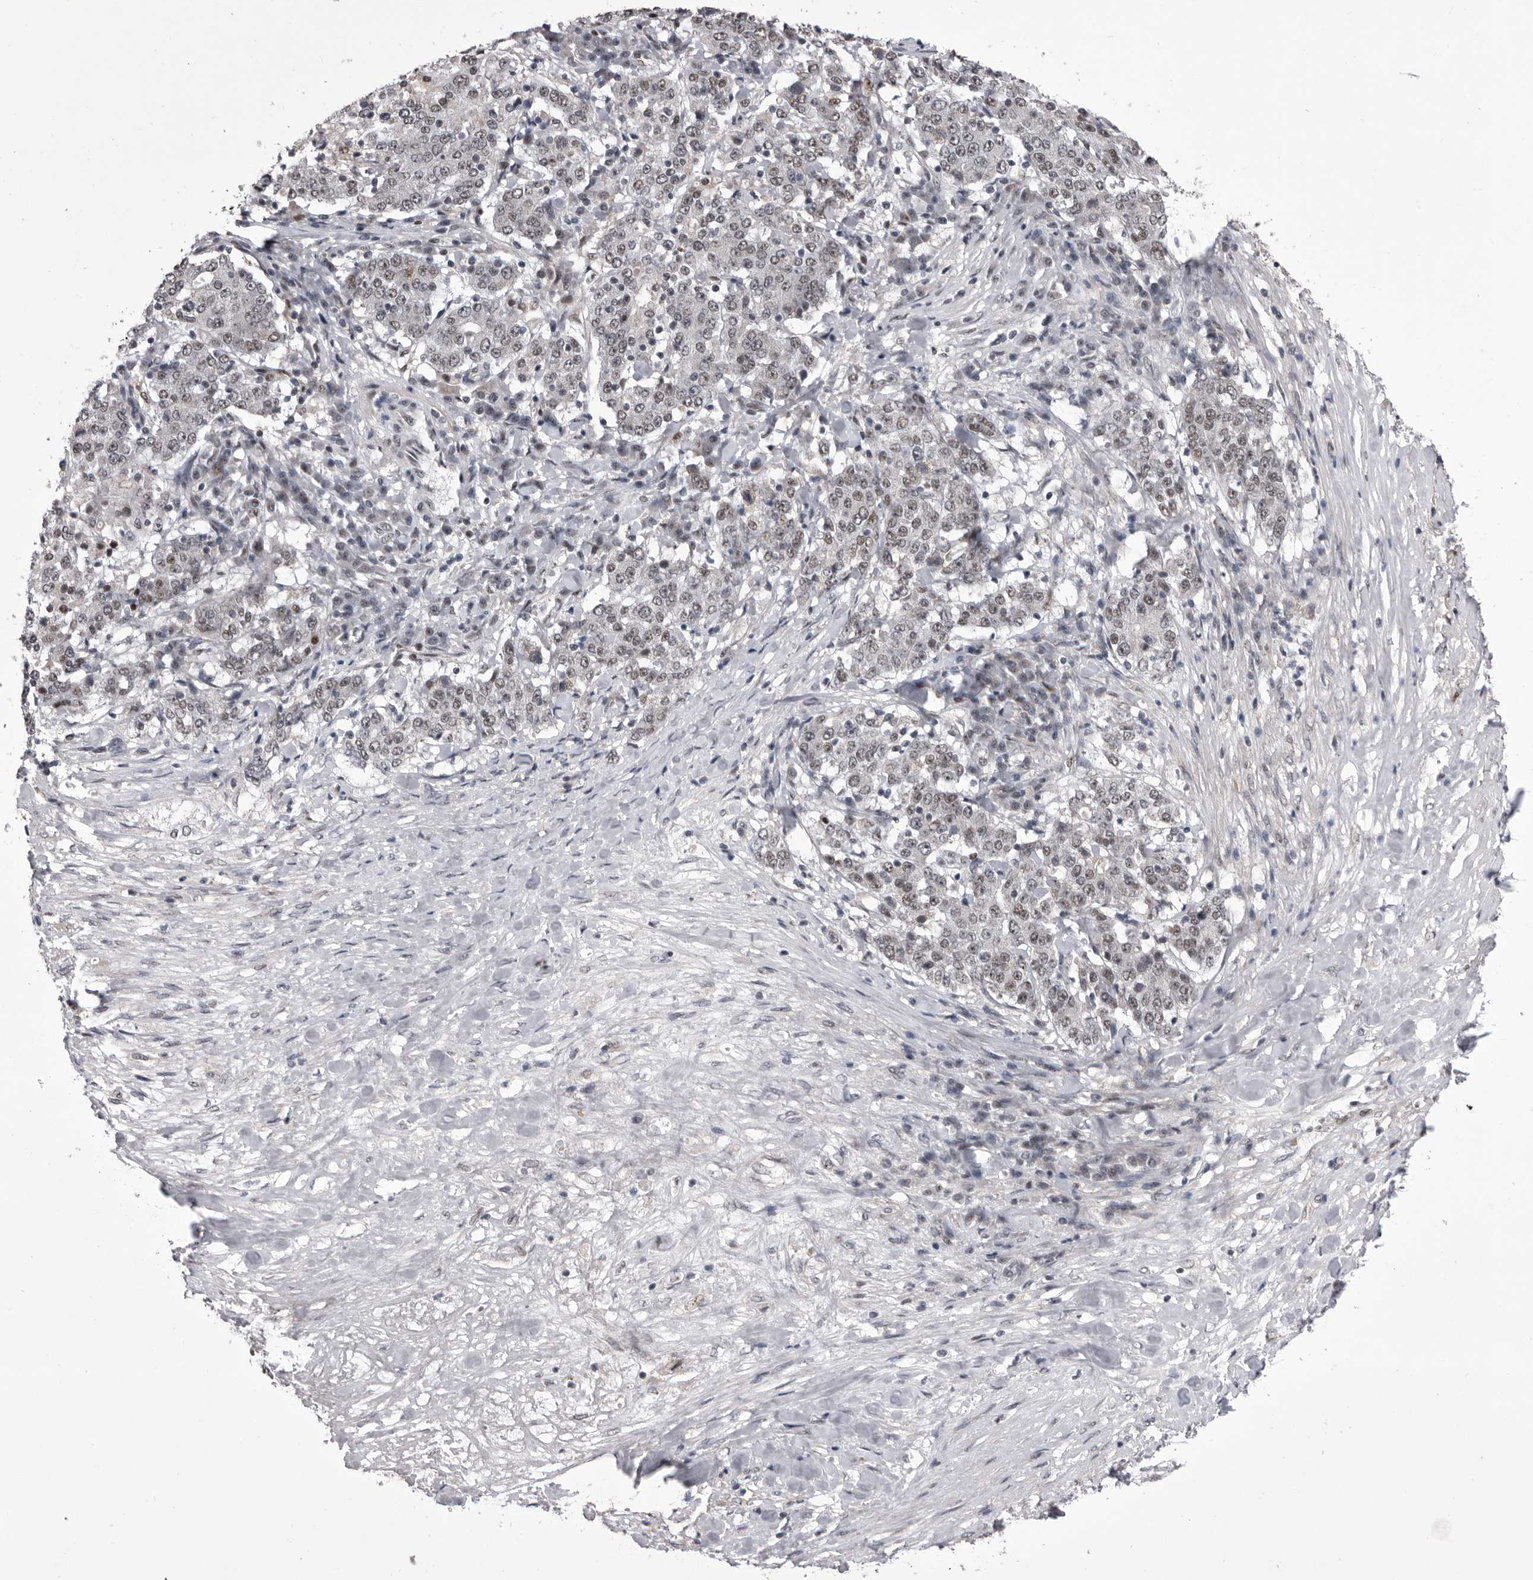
{"staining": {"intensity": "negative", "quantity": "none", "location": "none"}, "tissue": "stomach cancer", "cell_type": "Tumor cells", "image_type": "cancer", "snomed": [{"axis": "morphology", "description": "Adenocarcinoma, NOS"}, {"axis": "topography", "description": "Stomach"}], "caption": "Immunohistochemical staining of human adenocarcinoma (stomach) reveals no significant expression in tumor cells.", "gene": "PRPF3", "patient": {"sex": "male", "age": 59}}